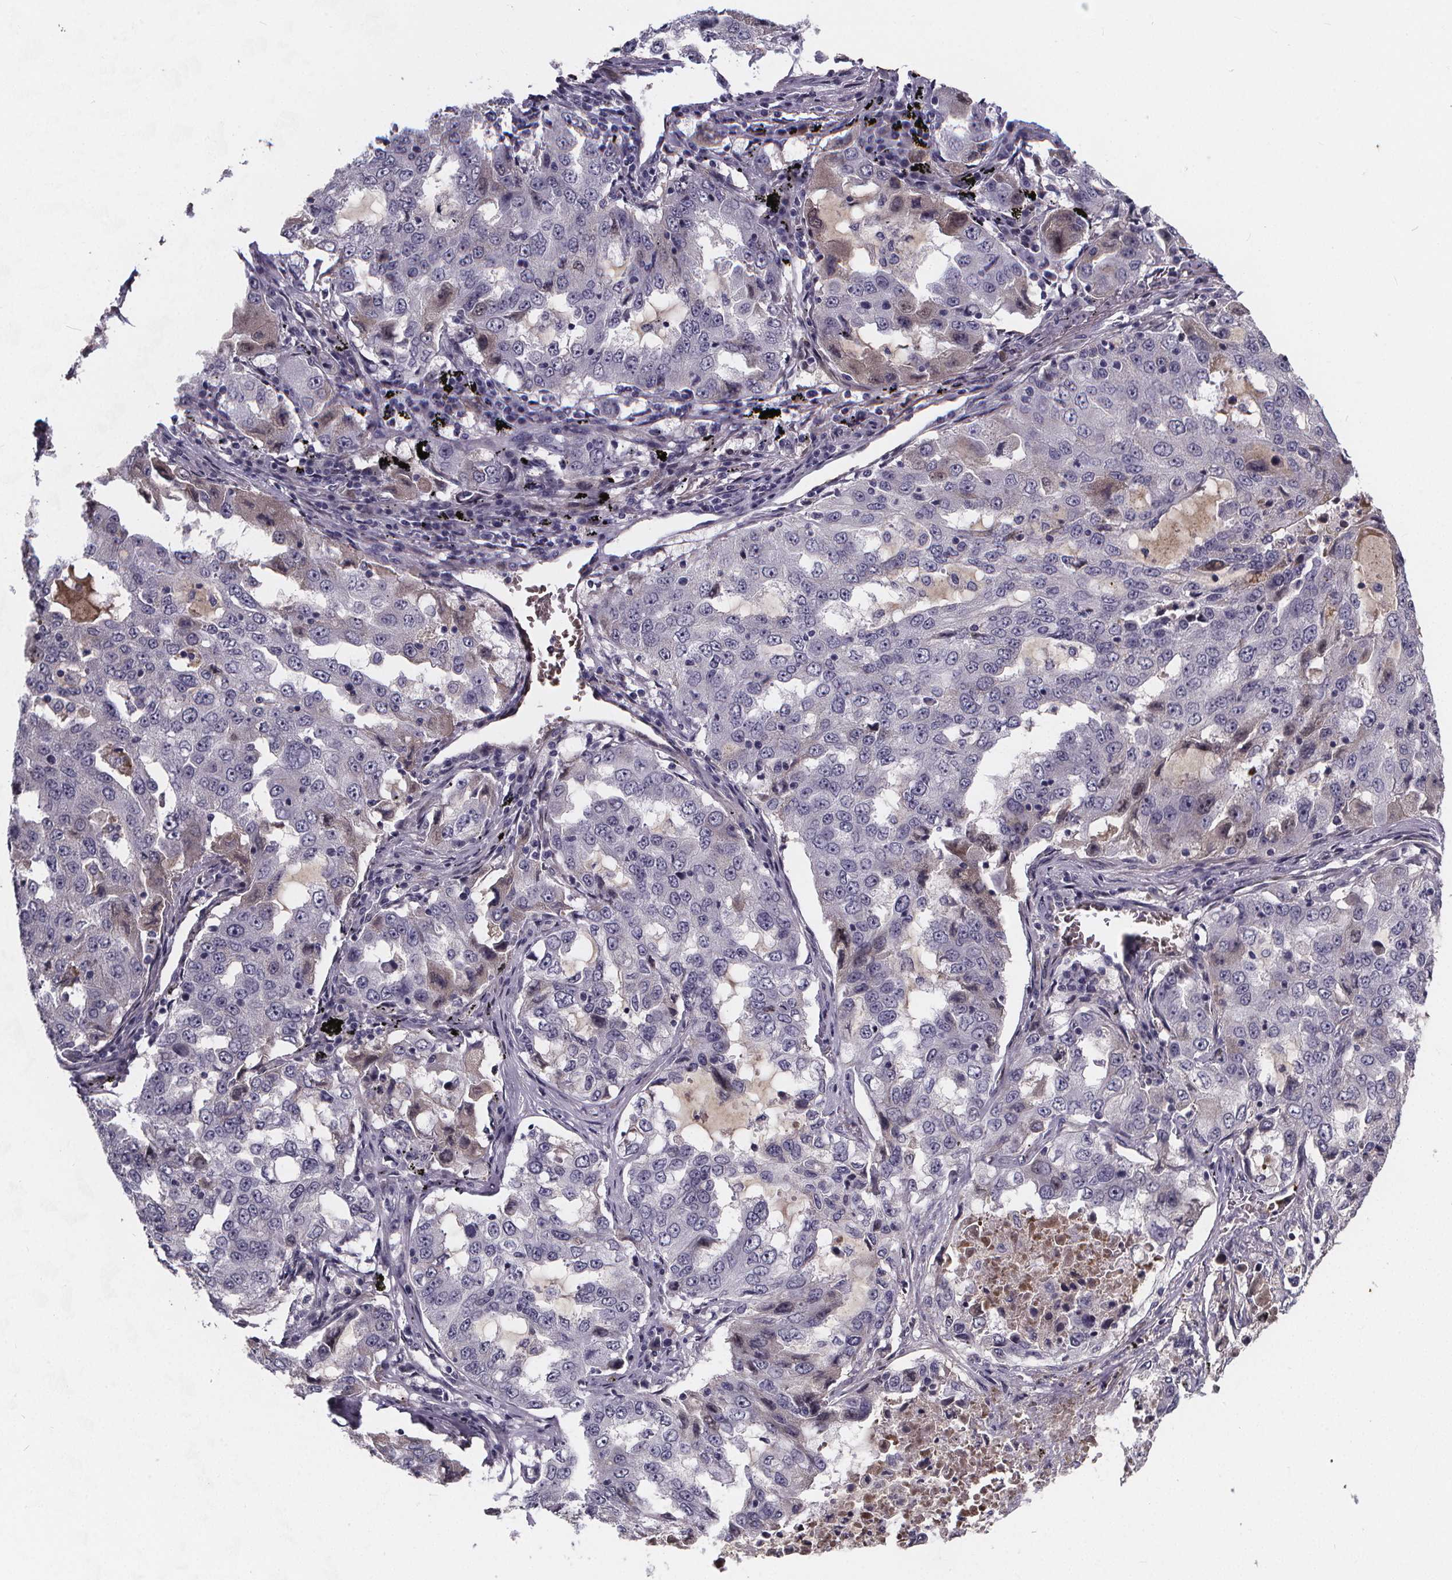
{"staining": {"intensity": "negative", "quantity": "none", "location": "none"}, "tissue": "lung cancer", "cell_type": "Tumor cells", "image_type": "cancer", "snomed": [{"axis": "morphology", "description": "Adenocarcinoma, NOS"}, {"axis": "topography", "description": "Lung"}], "caption": "DAB immunohistochemical staining of lung cancer exhibits no significant positivity in tumor cells.", "gene": "AGT", "patient": {"sex": "female", "age": 61}}